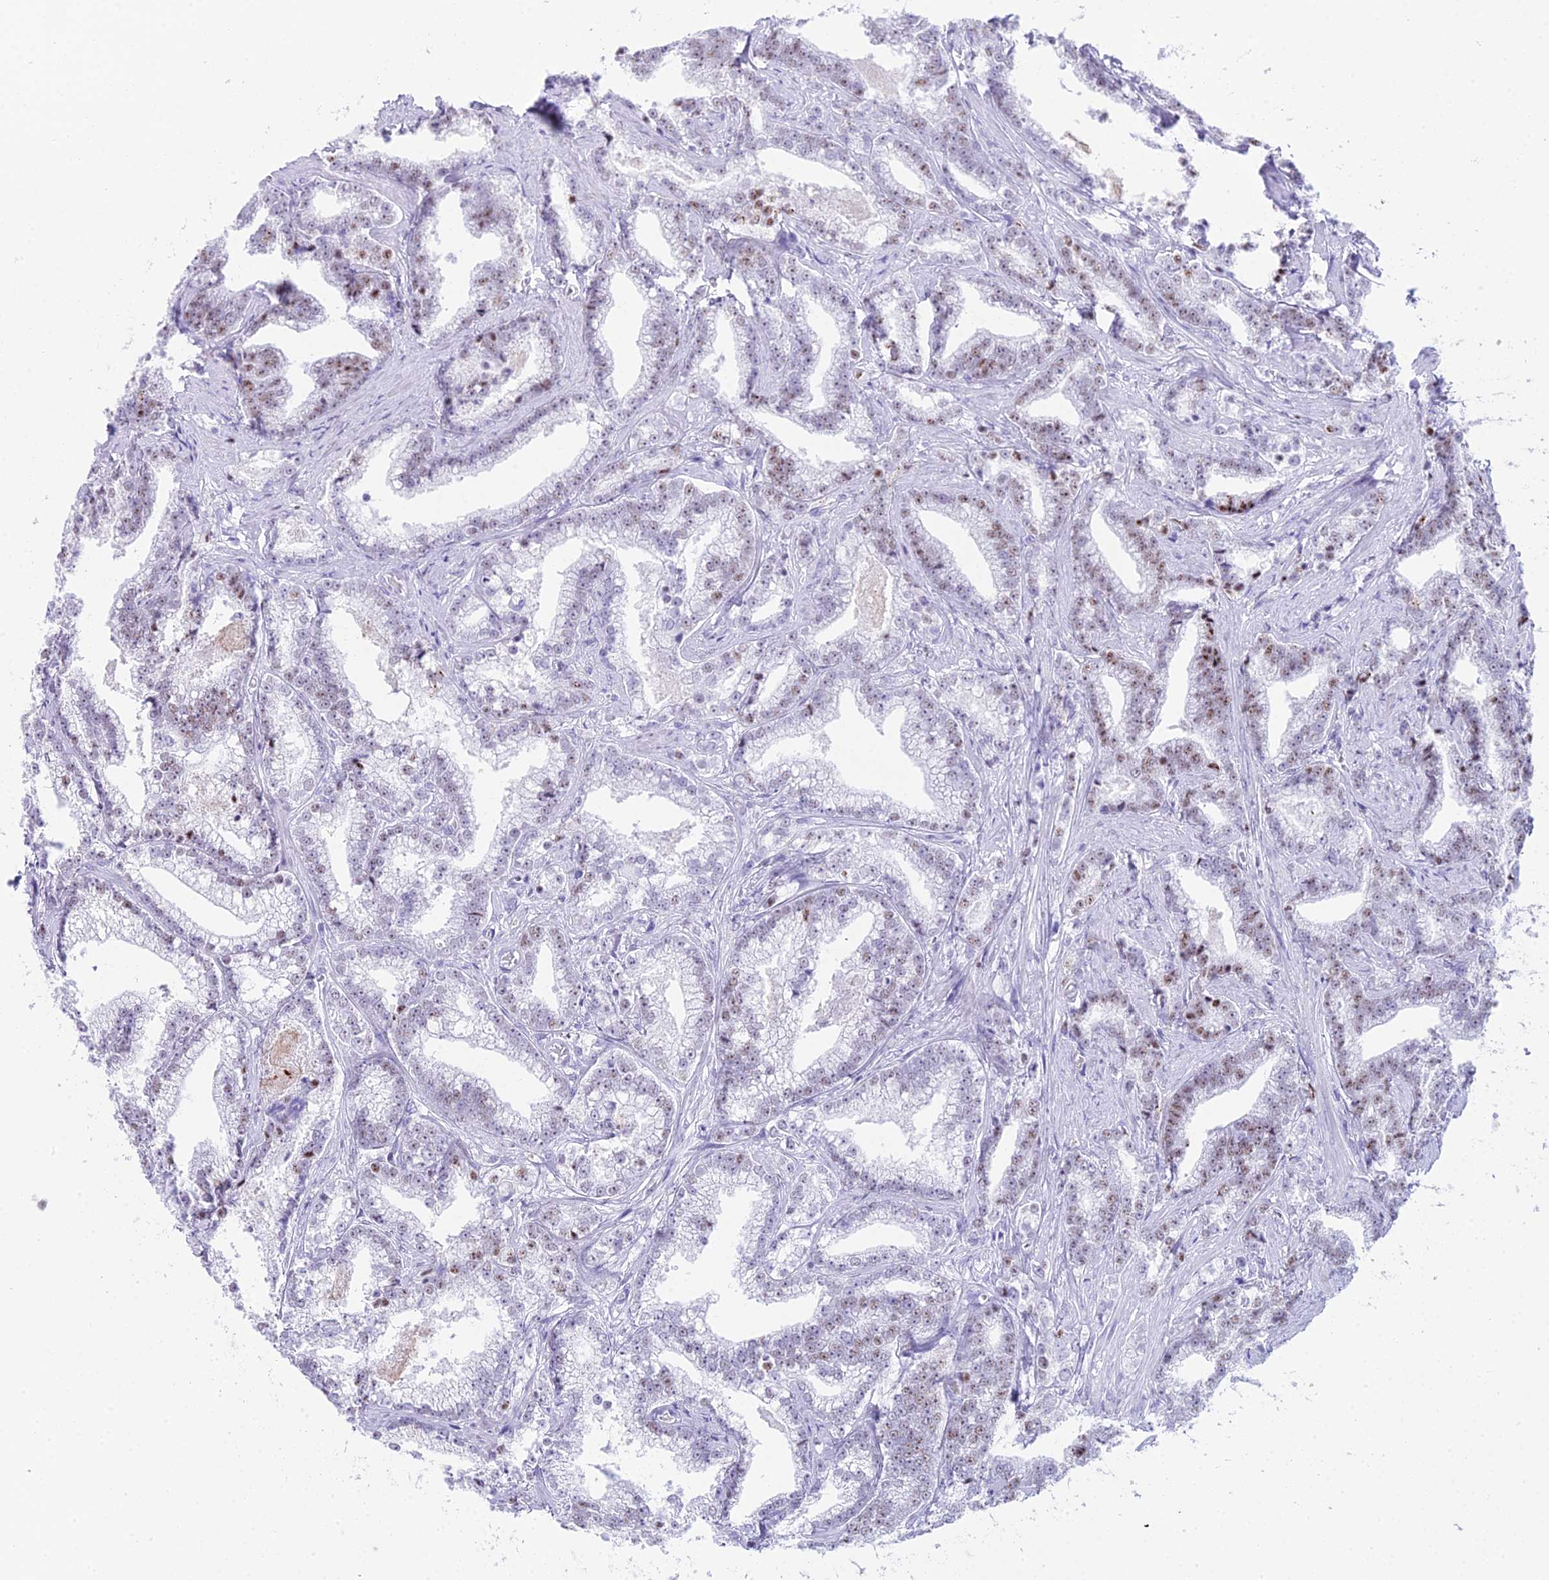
{"staining": {"intensity": "moderate", "quantity": "<25%", "location": "nuclear"}, "tissue": "prostate cancer", "cell_type": "Tumor cells", "image_type": "cancer", "snomed": [{"axis": "morphology", "description": "Adenocarcinoma, High grade"}, {"axis": "topography", "description": "Prostate and seminal vesicle, NOS"}], "caption": "Human prostate cancer (adenocarcinoma (high-grade)) stained with a protein marker exhibits moderate staining in tumor cells.", "gene": "RNPS1", "patient": {"sex": "male", "age": 67}}